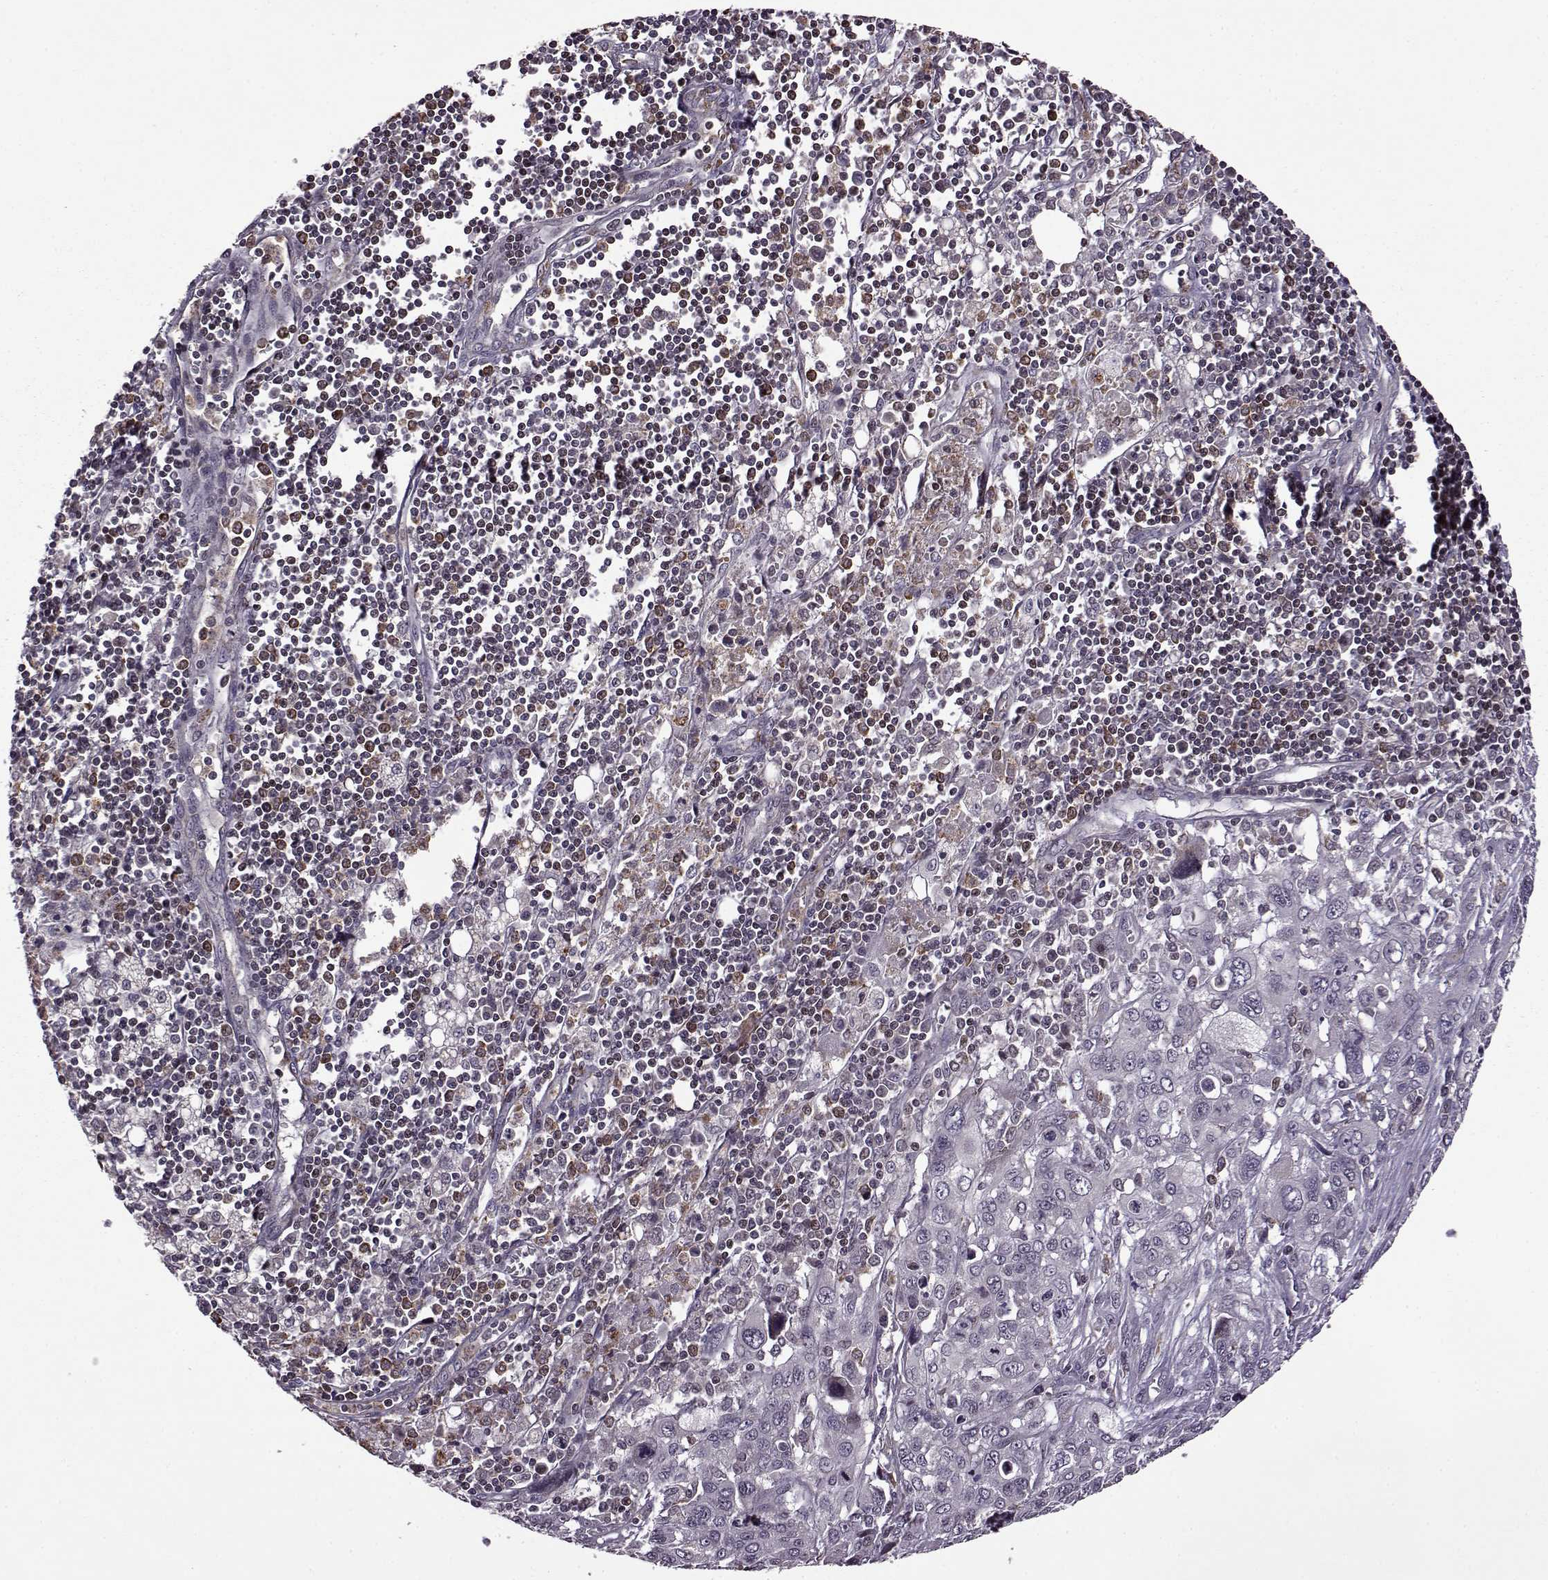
{"staining": {"intensity": "negative", "quantity": "none", "location": "none"}, "tissue": "pancreatic cancer", "cell_type": "Tumor cells", "image_type": "cancer", "snomed": [{"axis": "morphology", "description": "Adenocarcinoma, NOS"}, {"axis": "topography", "description": "Pancreas"}], "caption": "Immunohistochemistry (IHC) of pancreatic cancer (adenocarcinoma) displays no staining in tumor cells.", "gene": "TRMU", "patient": {"sex": "male", "age": 47}}